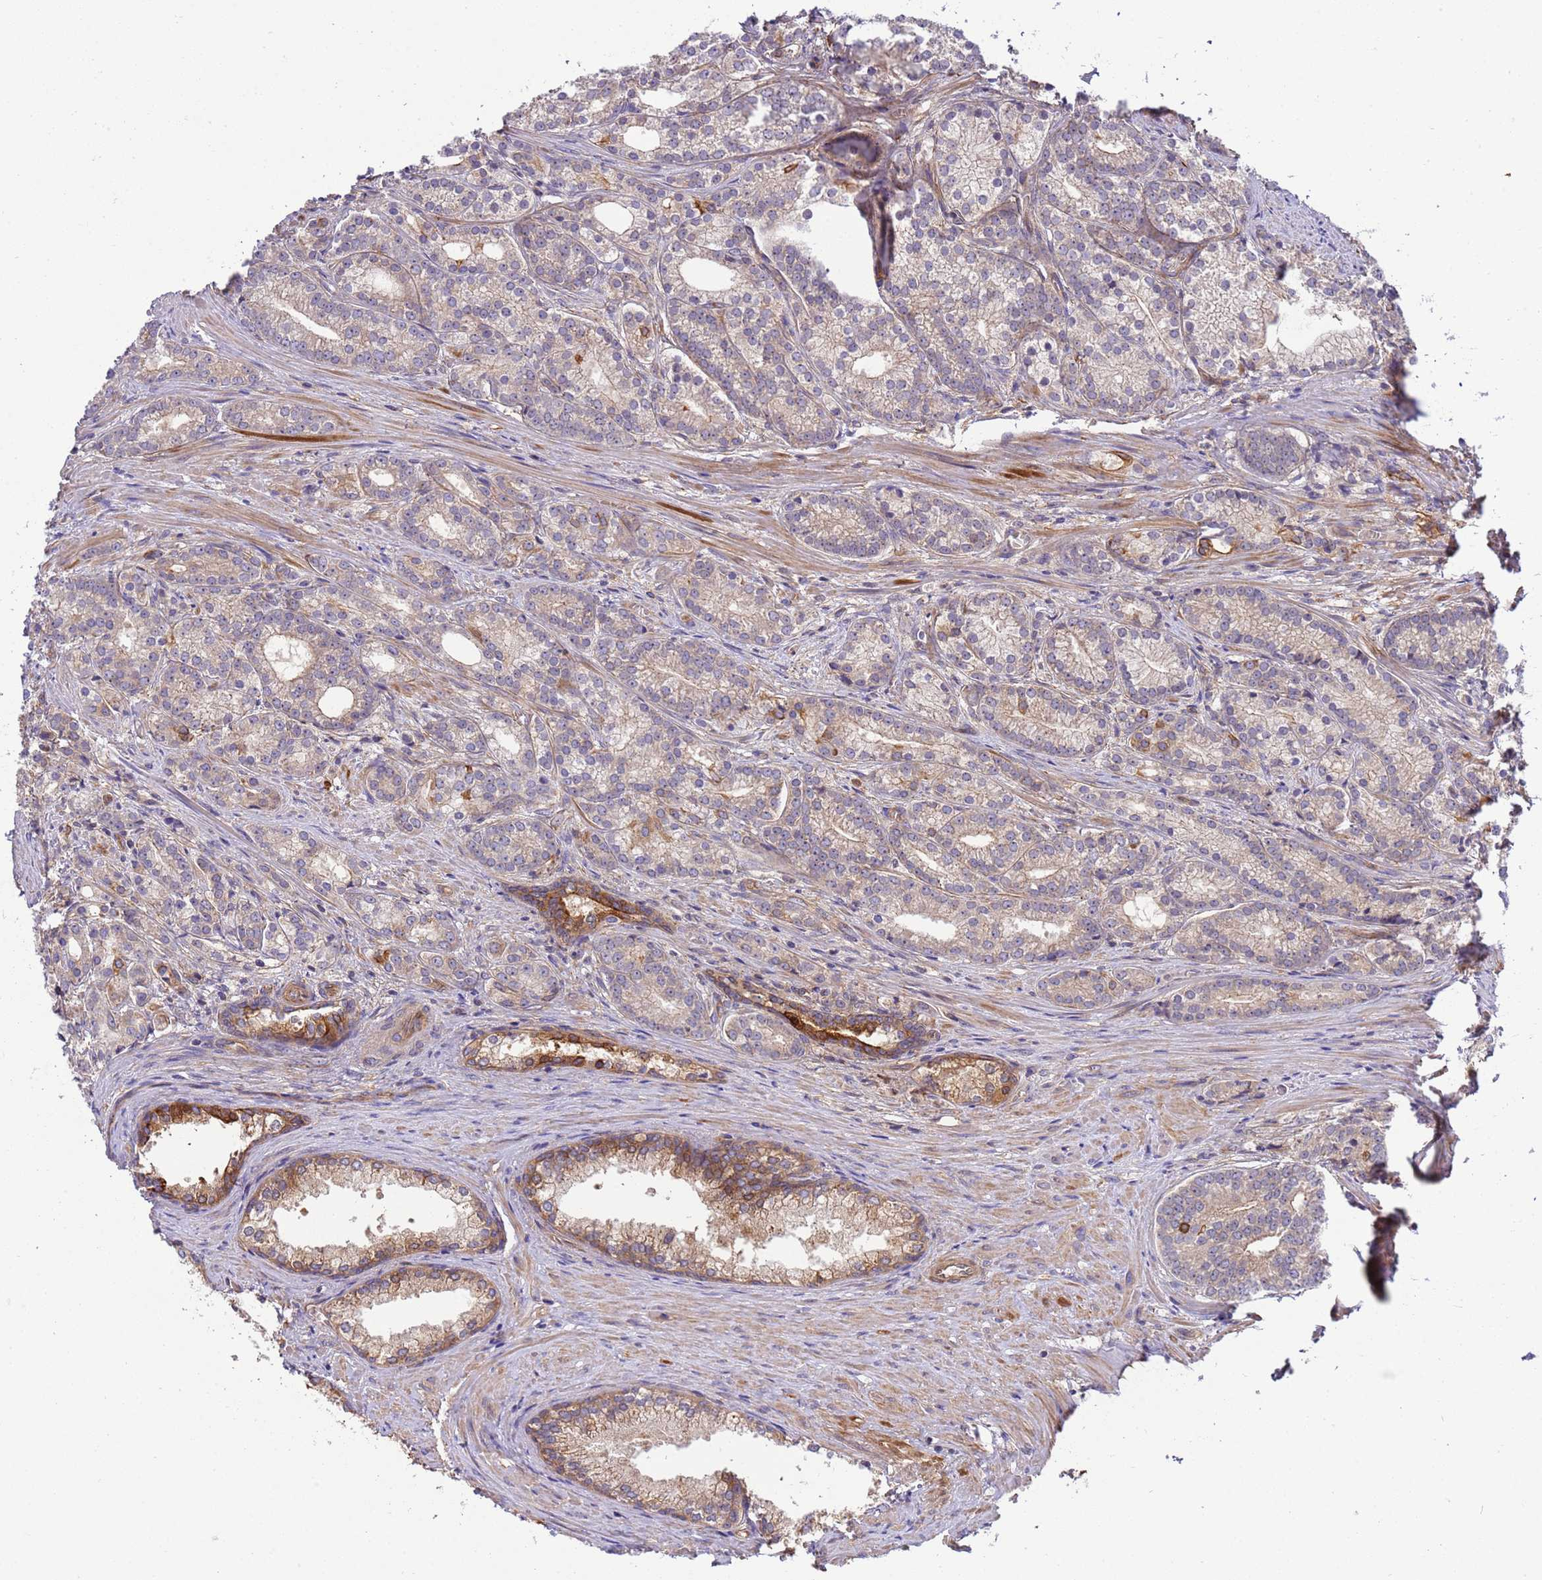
{"staining": {"intensity": "weak", "quantity": "<25%", "location": "cytoplasmic/membranous"}, "tissue": "prostate cancer", "cell_type": "Tumor cells", "image_type": "cancer", "snomed": [{"axis": "morphology", "description": "Adenocarcinoma, Low grade"}, {"axis": "topography", "description": "Prostate"}], "caption": "DAB (3,3'-diaminobenzidine) immunohistochemical staining of prostate cancer (adenocarcinoma (low-grade)) shows no significant expression in tumor cells.", "gene": "SMCO3", "patient": {"sex": "male", "age": 71}}